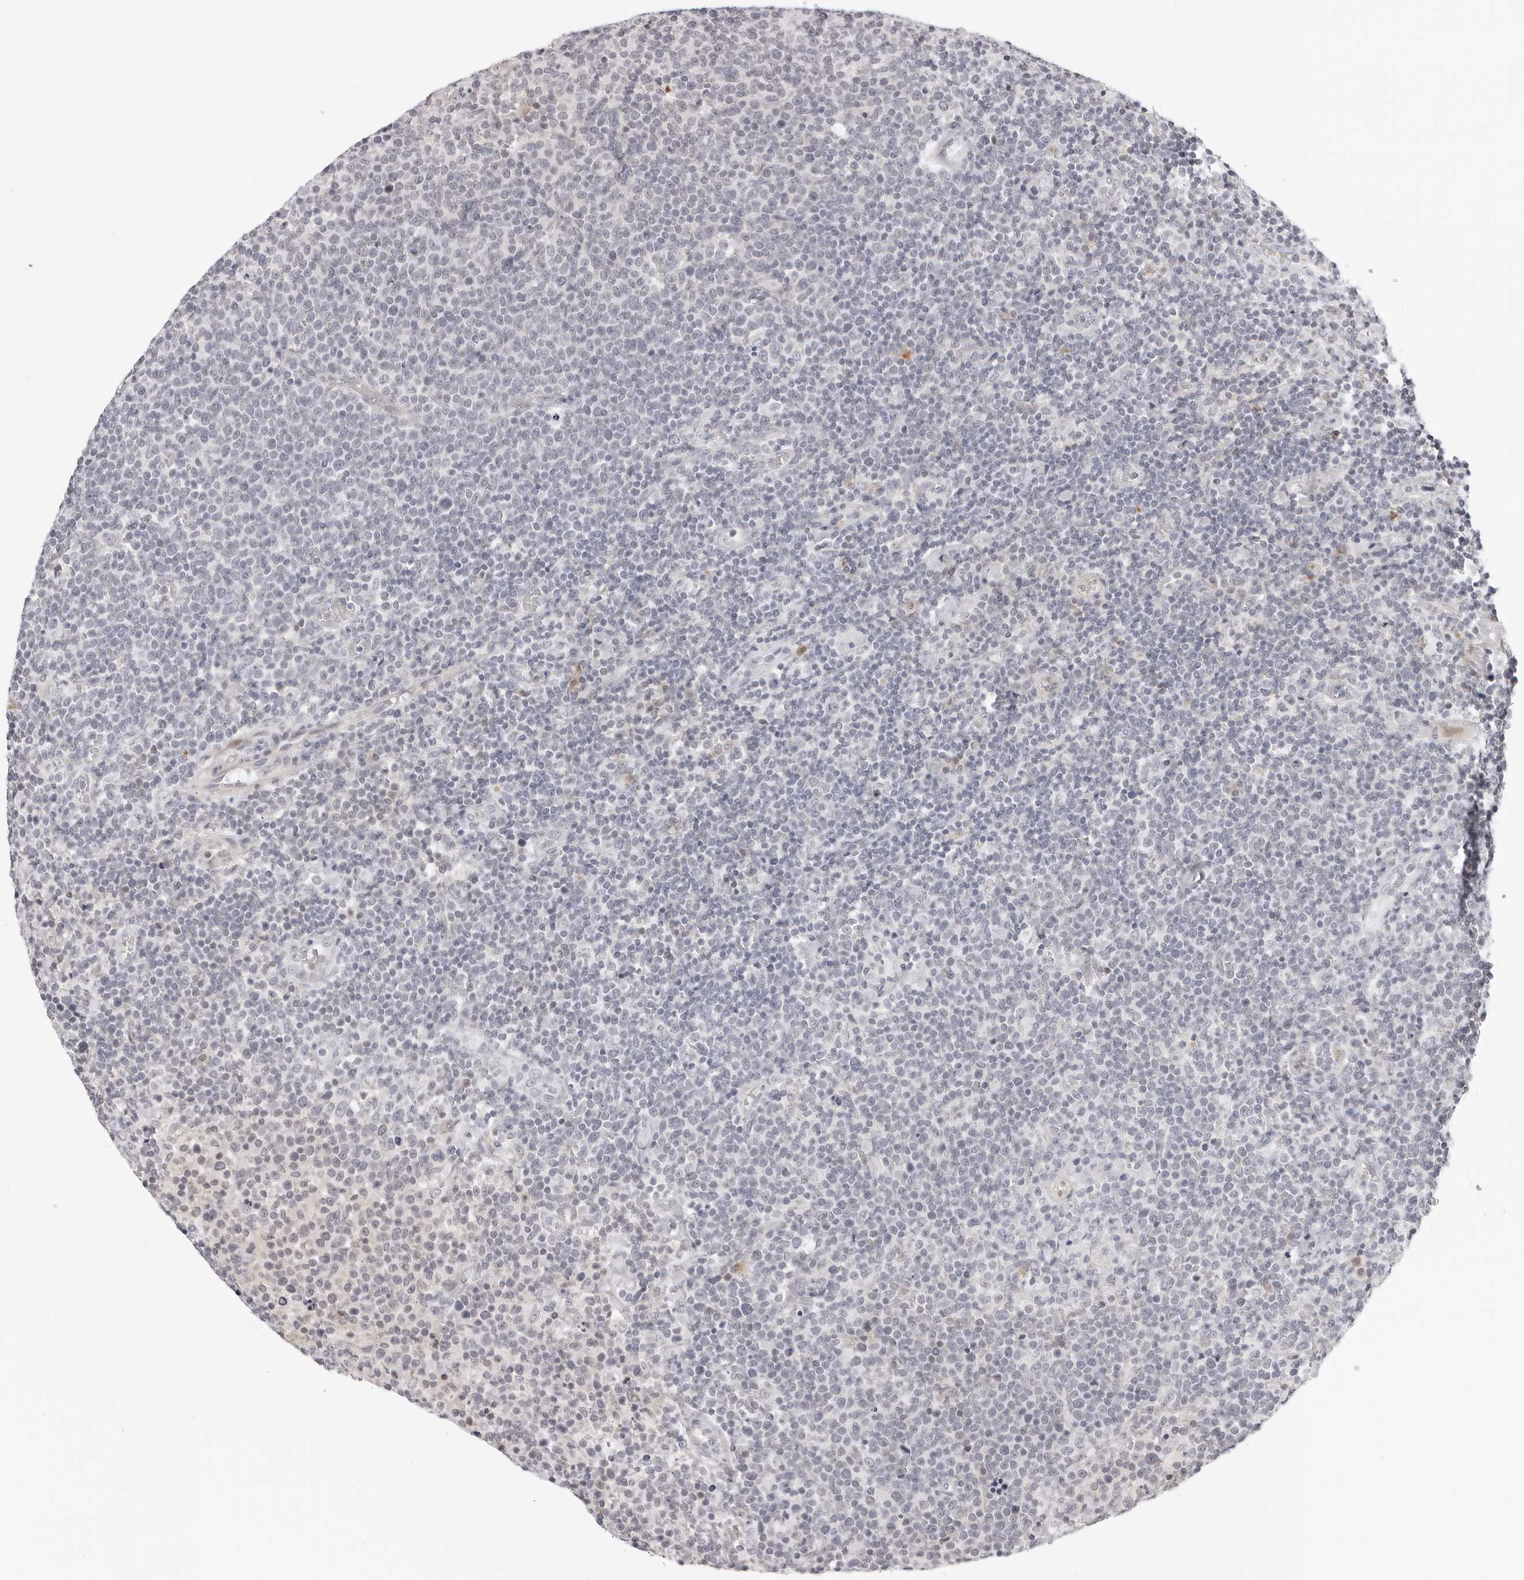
{"staining": {"intensity": "negative", "quantity": "none", "location": "none"}, "tissue": "lymphoma", "cell_type": "Tumor cells", "image_type": "cancer", "snomed": [{"axis": "morphology", "description": "Malignant lymphoma, non-Hodgkin's type, High grade"}, {"axis": "topography", "description": "Lymph node"}], "caption": "High-grade malignant lymphoma, non-Hodgkin's type was stained to show a protein in brown. There is no significant positivity in tumor cells.", "gene": "STRADB", "patient": {"sex": "male", "age": 61}}